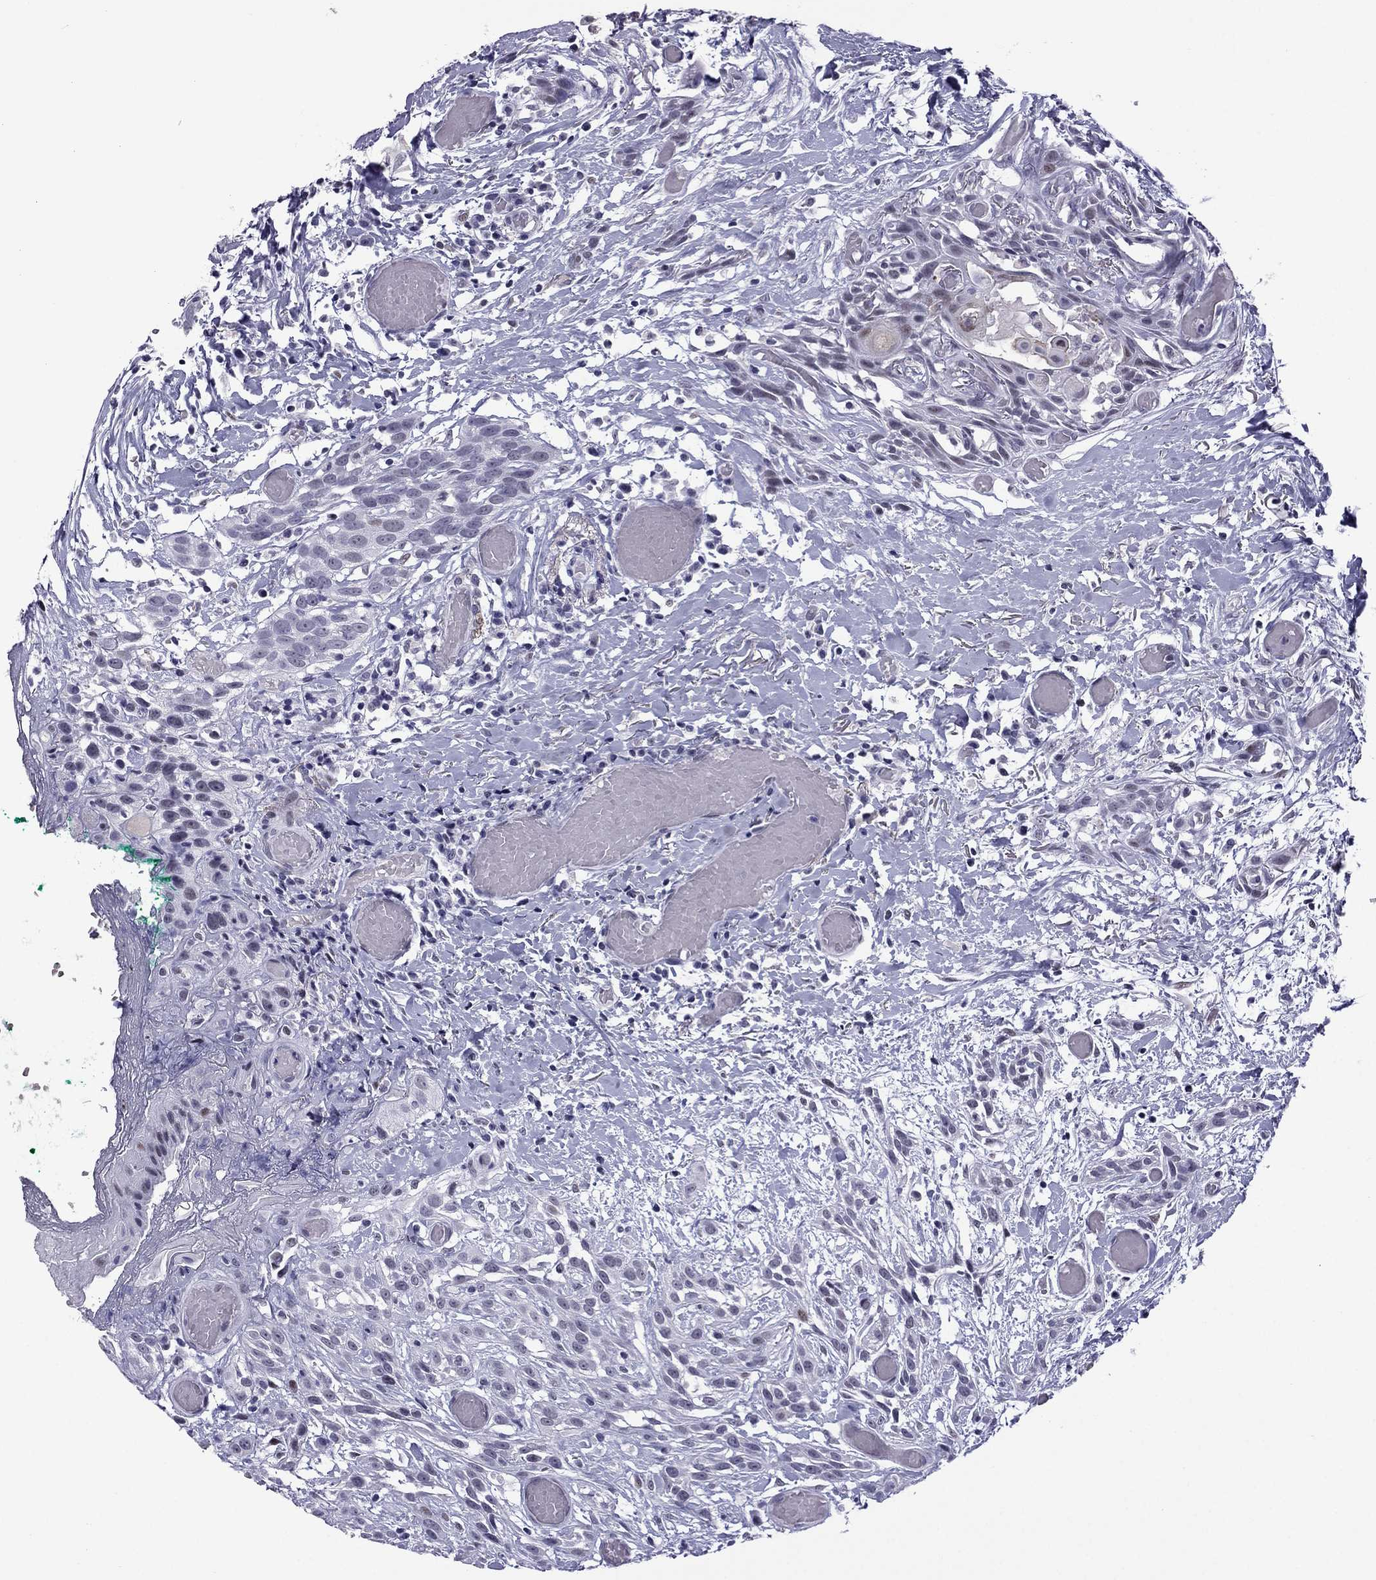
{"staining": {"intensity": "negative", "quantity": "none", "location": "none"}, "tissue": "head and neck cancer", "cell_type": "Tumor cells", "image_type": "cancer", "snomed": [{"axis": "morphology", "description": "Normal tissue, NOS"}, {"axis": "morphology", "description": "Squamous cell carcinoma, NOS"}, {"axis": "topography", "description": "Oral tissue"}, {"axis": "topography", "description": "Salivary gland"}, {"axis": "topography", "description": "Head-Neck"}], "caption": "Protein analysis of squamous cell carcinoma (head and neck) reveals no significant staining in tumor cells. (DAB immunohistochemistry, high magnification).", "gene": "MYLK3", "patient": {"sex": "female", "age": 62}}